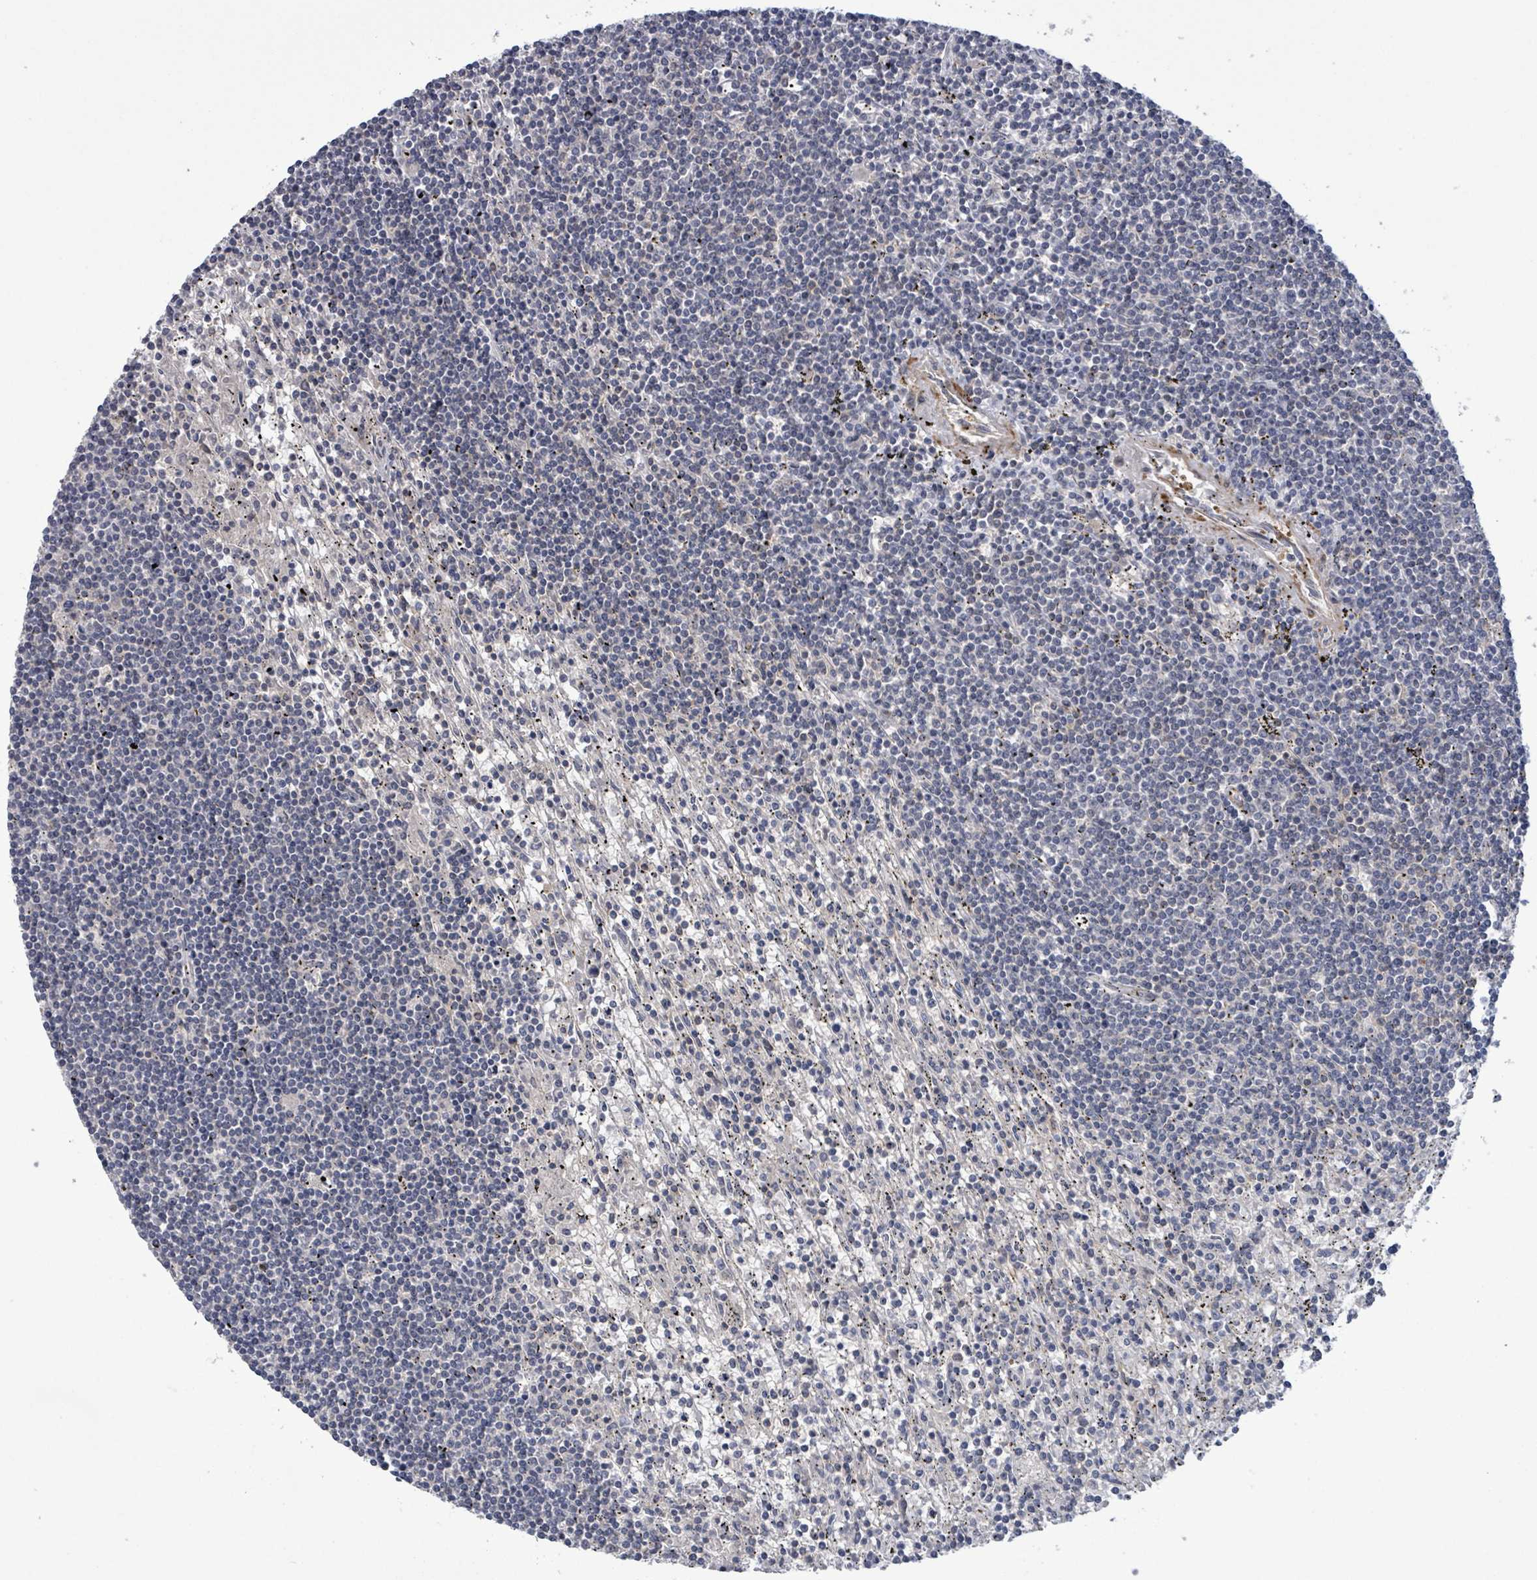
{"staining": {"intensity": "negative", "quantity": "none", "location": "none"}, "tissue": "lymphoma", "cell_type": "Tumor cells", "image_type": "cancer", "snomed": [{"axis": "morphology", "description": "Malignant lymphoma, non-Hodgkin's type, Low grade"}, {"axis": "topography", "description": "Spleen"}], "caption": "A high-resolution micrograph shows immunohistochemistry staining of lymphoma, which exhibits no significant expression in tumor cells.", "gene": "AMMECR1", "patient": {"sex": "male", "age": 76}}